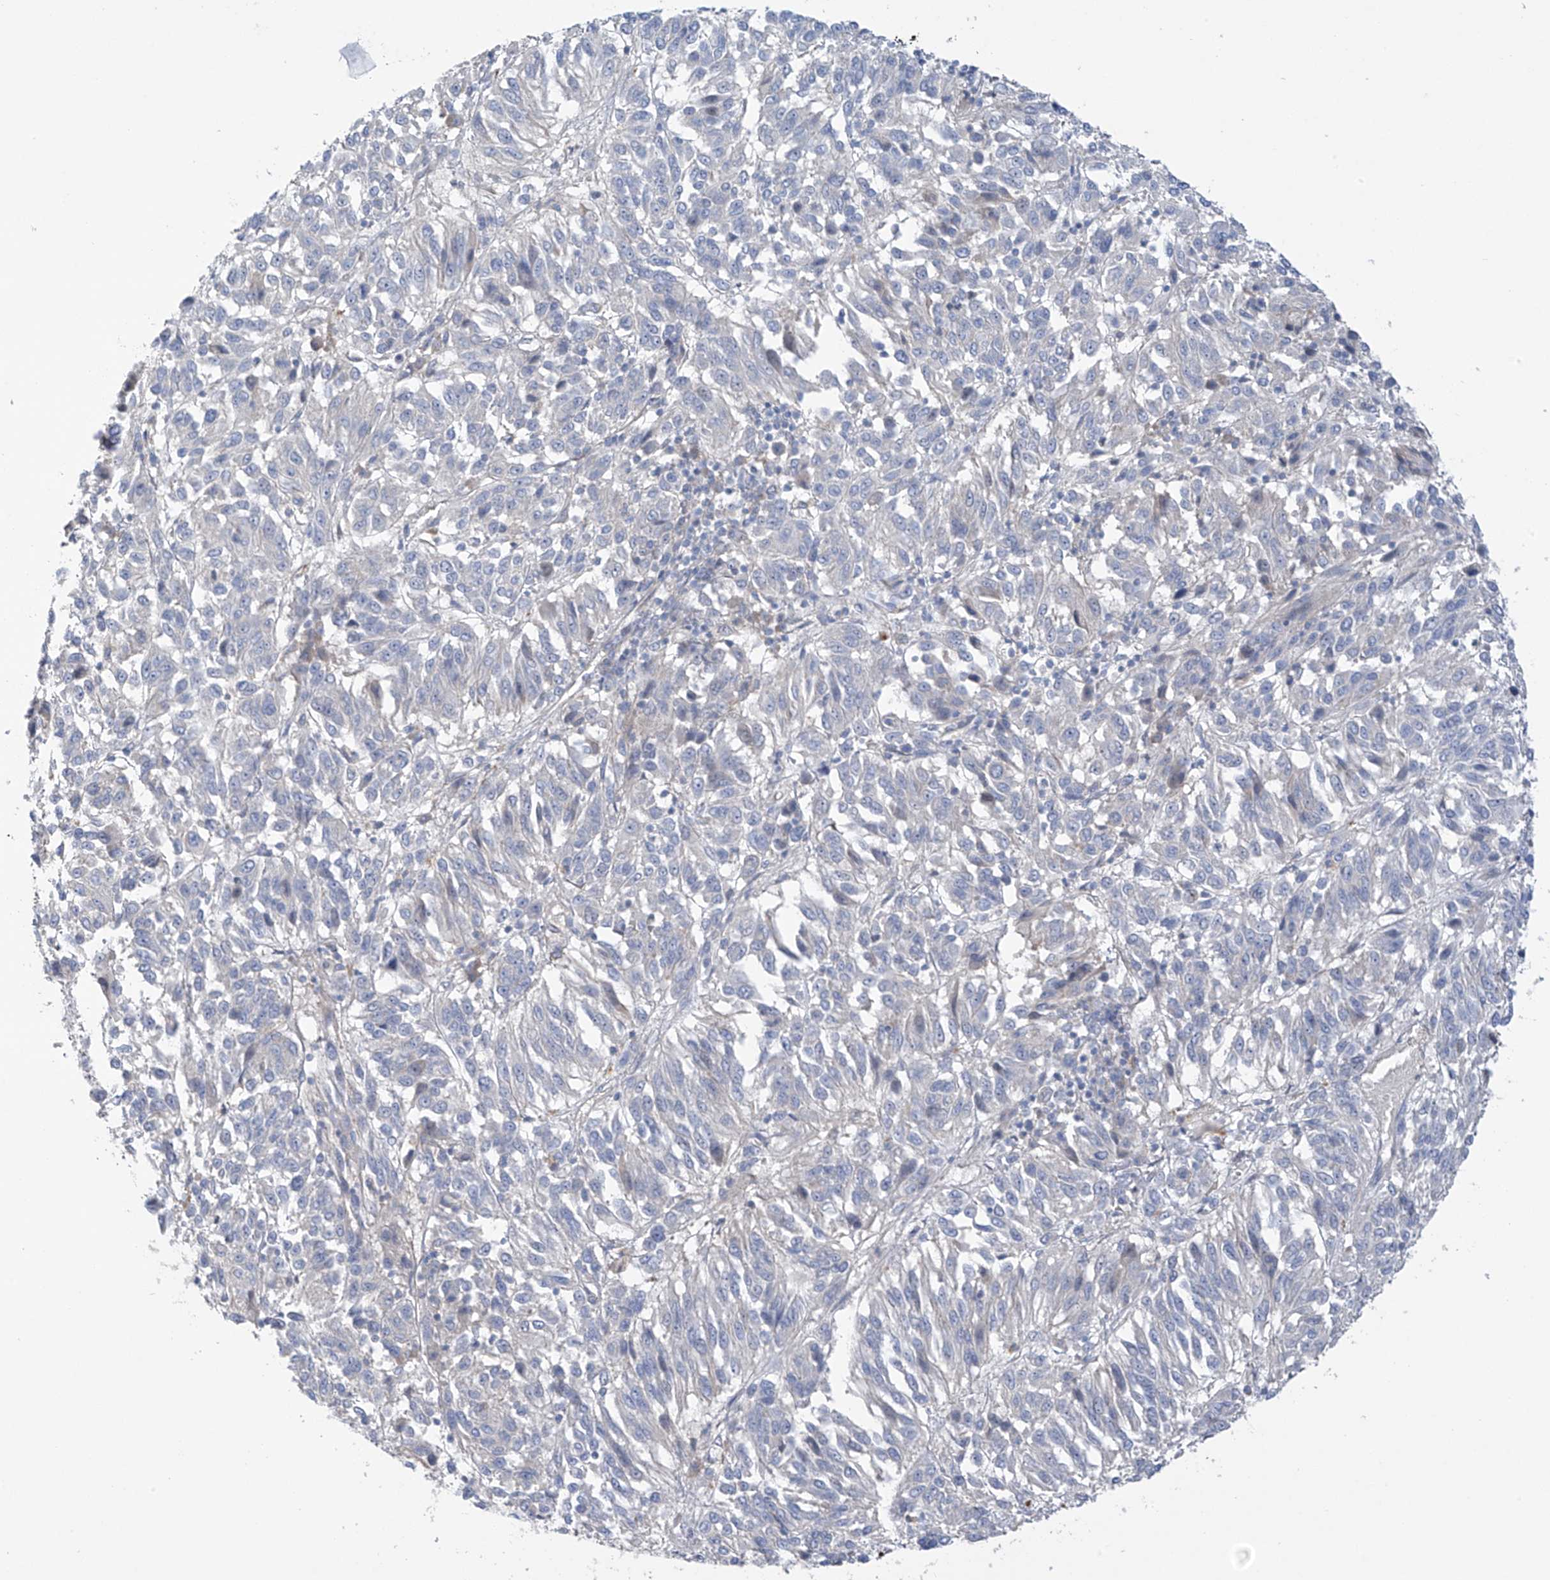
{"staining": {"intensity": "negative", "quantity": "none", "location": "none"}, "tissue": "melanoma", "cell_type": "Tumor cells", "image_type": "cancer", "snomed": [{"axis": "morphology", "description": "Malignant melanoma, Metastatic site"}, {"axis": "topography", "description": "Lung"}], "caption": "A micrograph of human melanoma is negative for staining in tumor cells.", "gene": "PRSS12", "patient": {"sex": "male", "age": 64}}